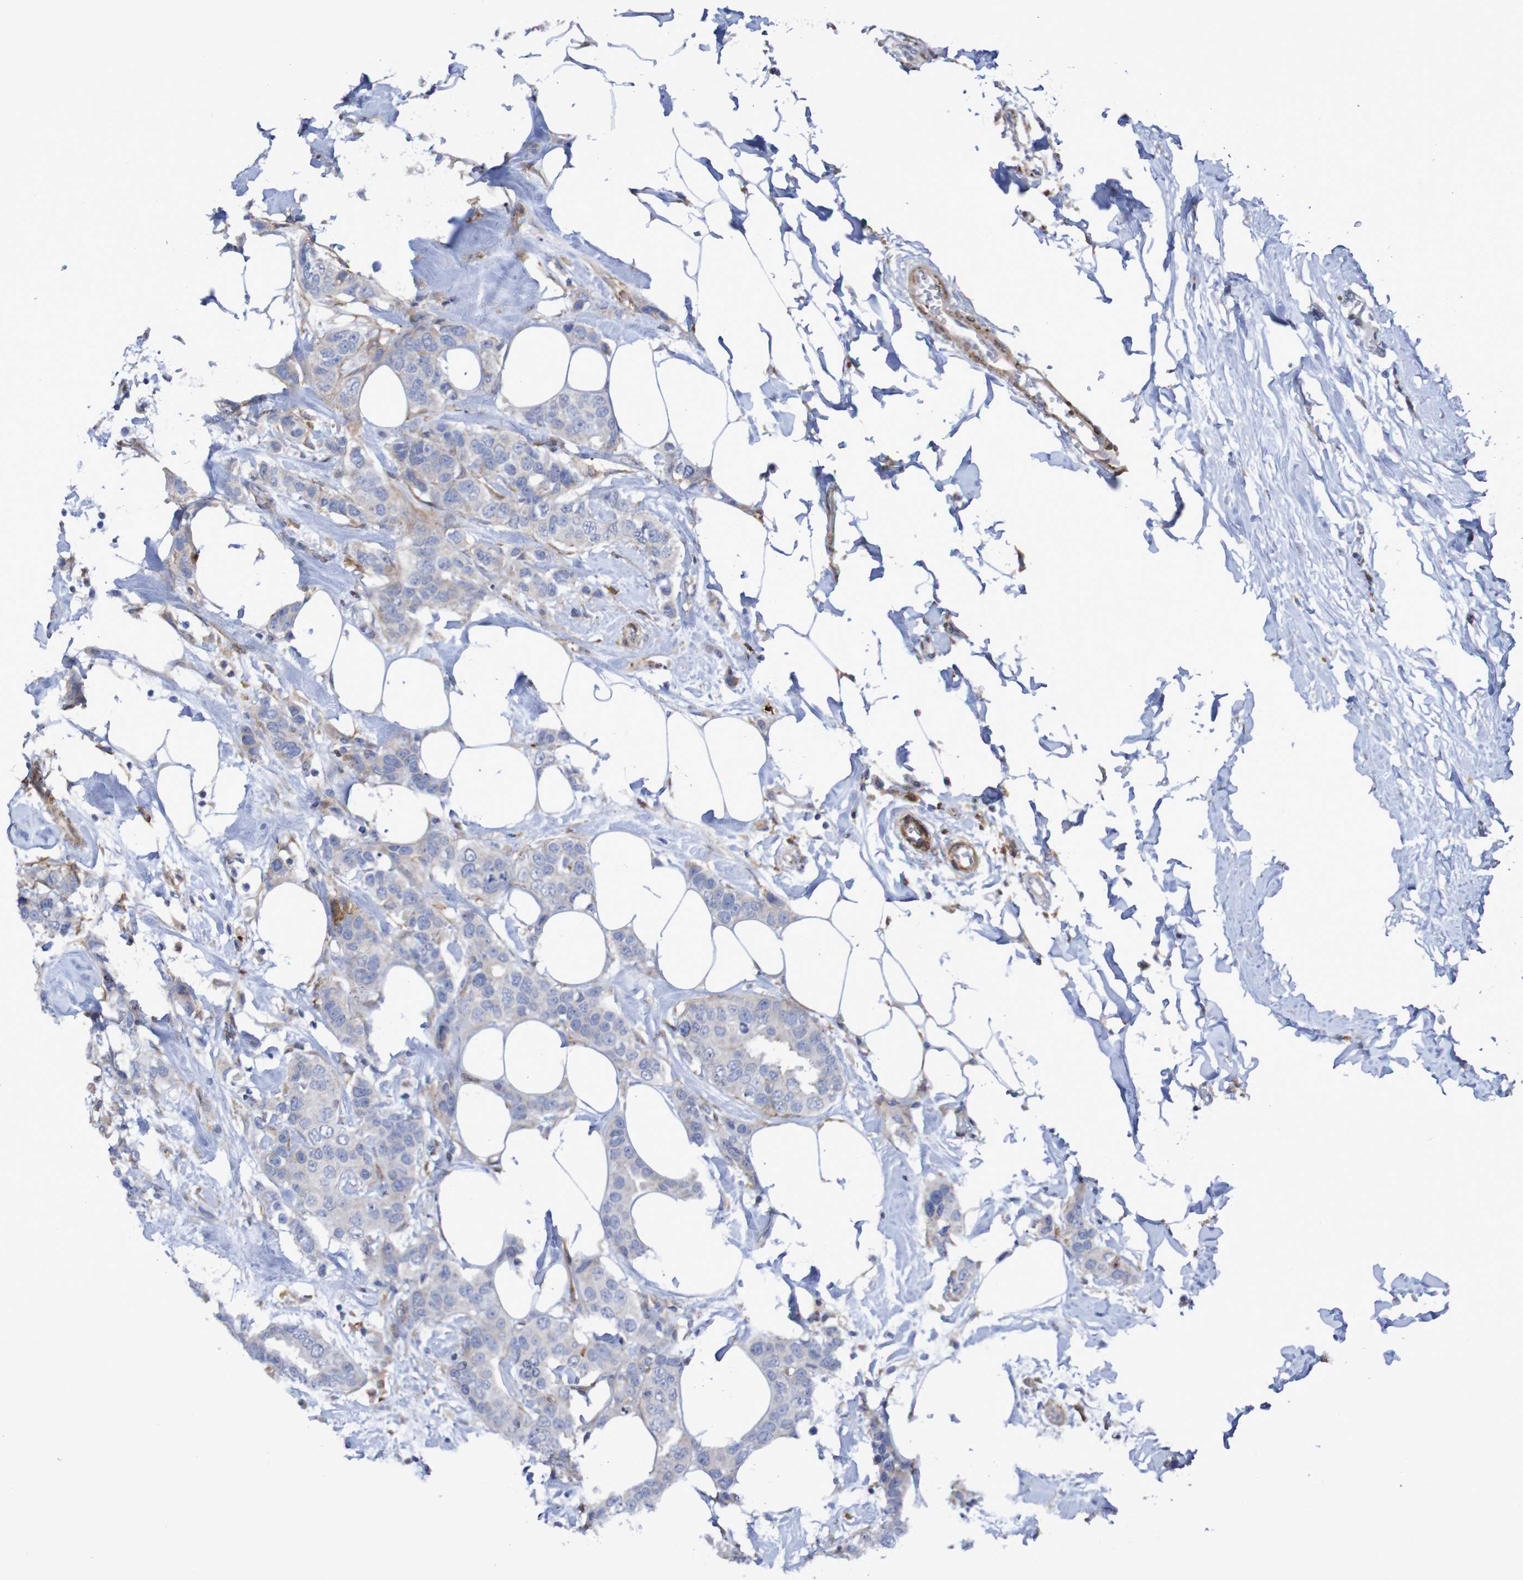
{"staining": {"intensity": "weak", "quantity": "<25%", "location": "cytoplasmic/membranous"}, "tissue": "breast cancer", "cell_type": "Tumor cells", "image_type": "cancer", "snomed": [{"axis": "morphology", "description": "Normal tissue, NOS"}, {"axis": "morphology", "description": "Duct carcinoma"}, {"axis": "topography", "description": "Breast"}], "caption": "The image shows no staining of tumor cells in breast cancer. (Stains: DAB (3,3'-diaminobenzidine) IHC with hematoxylin counter stain, Microscopy: brightfield microscopy at high magnification).", "gene": "SCRG1", "patient": {"sex": "female", "age": 50}}